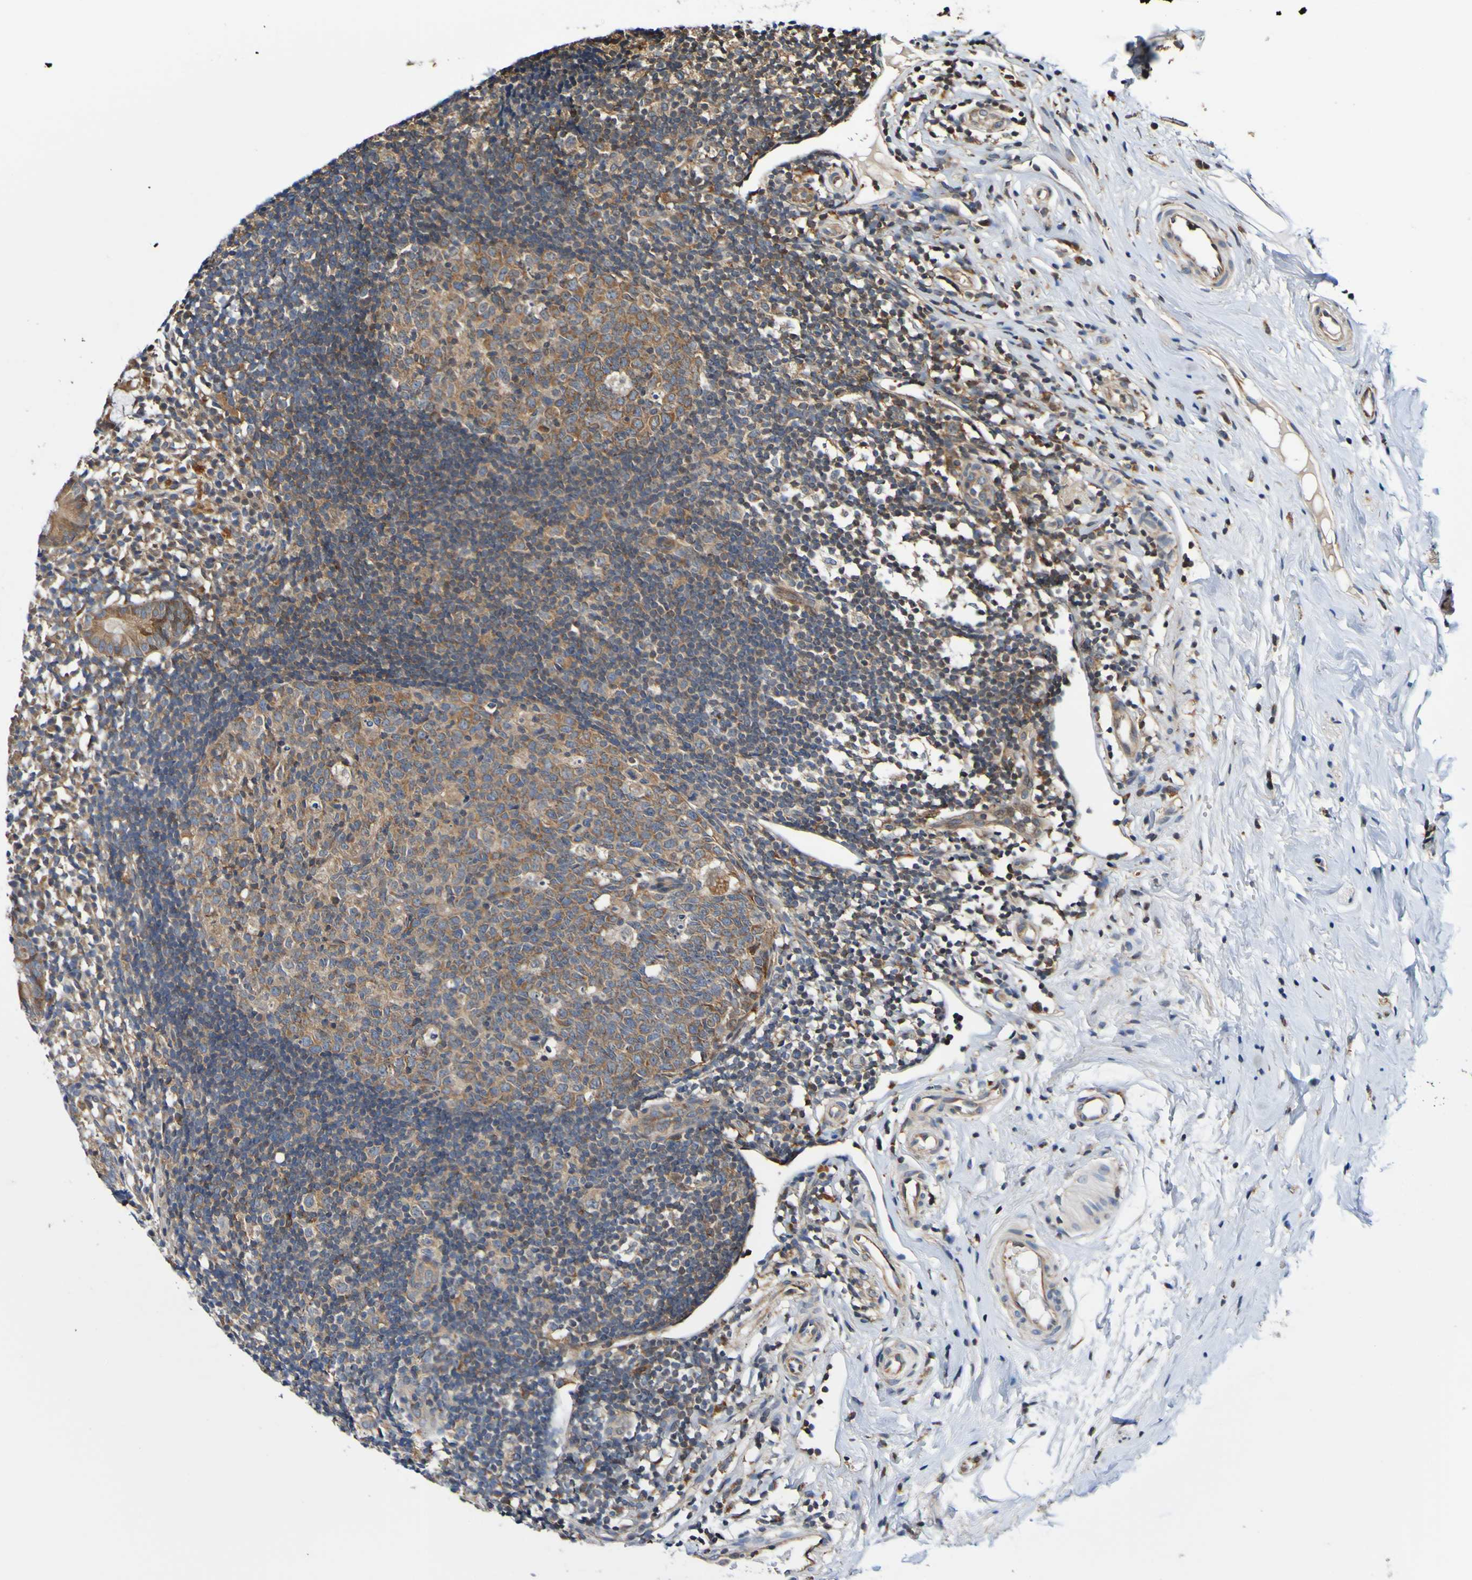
{"staining": {"intensity": "moderate", "quantity": ">75%", "location": "cytoplasmic/membranous"}, "tissue": "appendix", "cell_type": "Glandular cells", "image_type": "normal", "snomed": [{"axis": "morphology", "description": "Normal tissue, NOS"}, {"axis": "topography", "description": "Appendix"}], "caption": "High-magnification brightfield microscopy of benign appendix stained with DAB (3,3'-diaminobenzidine) (brown) and counterstained with hematoxylin (blue). glandular cells exhibit moderate cytoplasmic/membranous positivity is identified in about>75% of cells.", "gene": "AXIN1", "patient": {"sex": "female", "age": 20}}